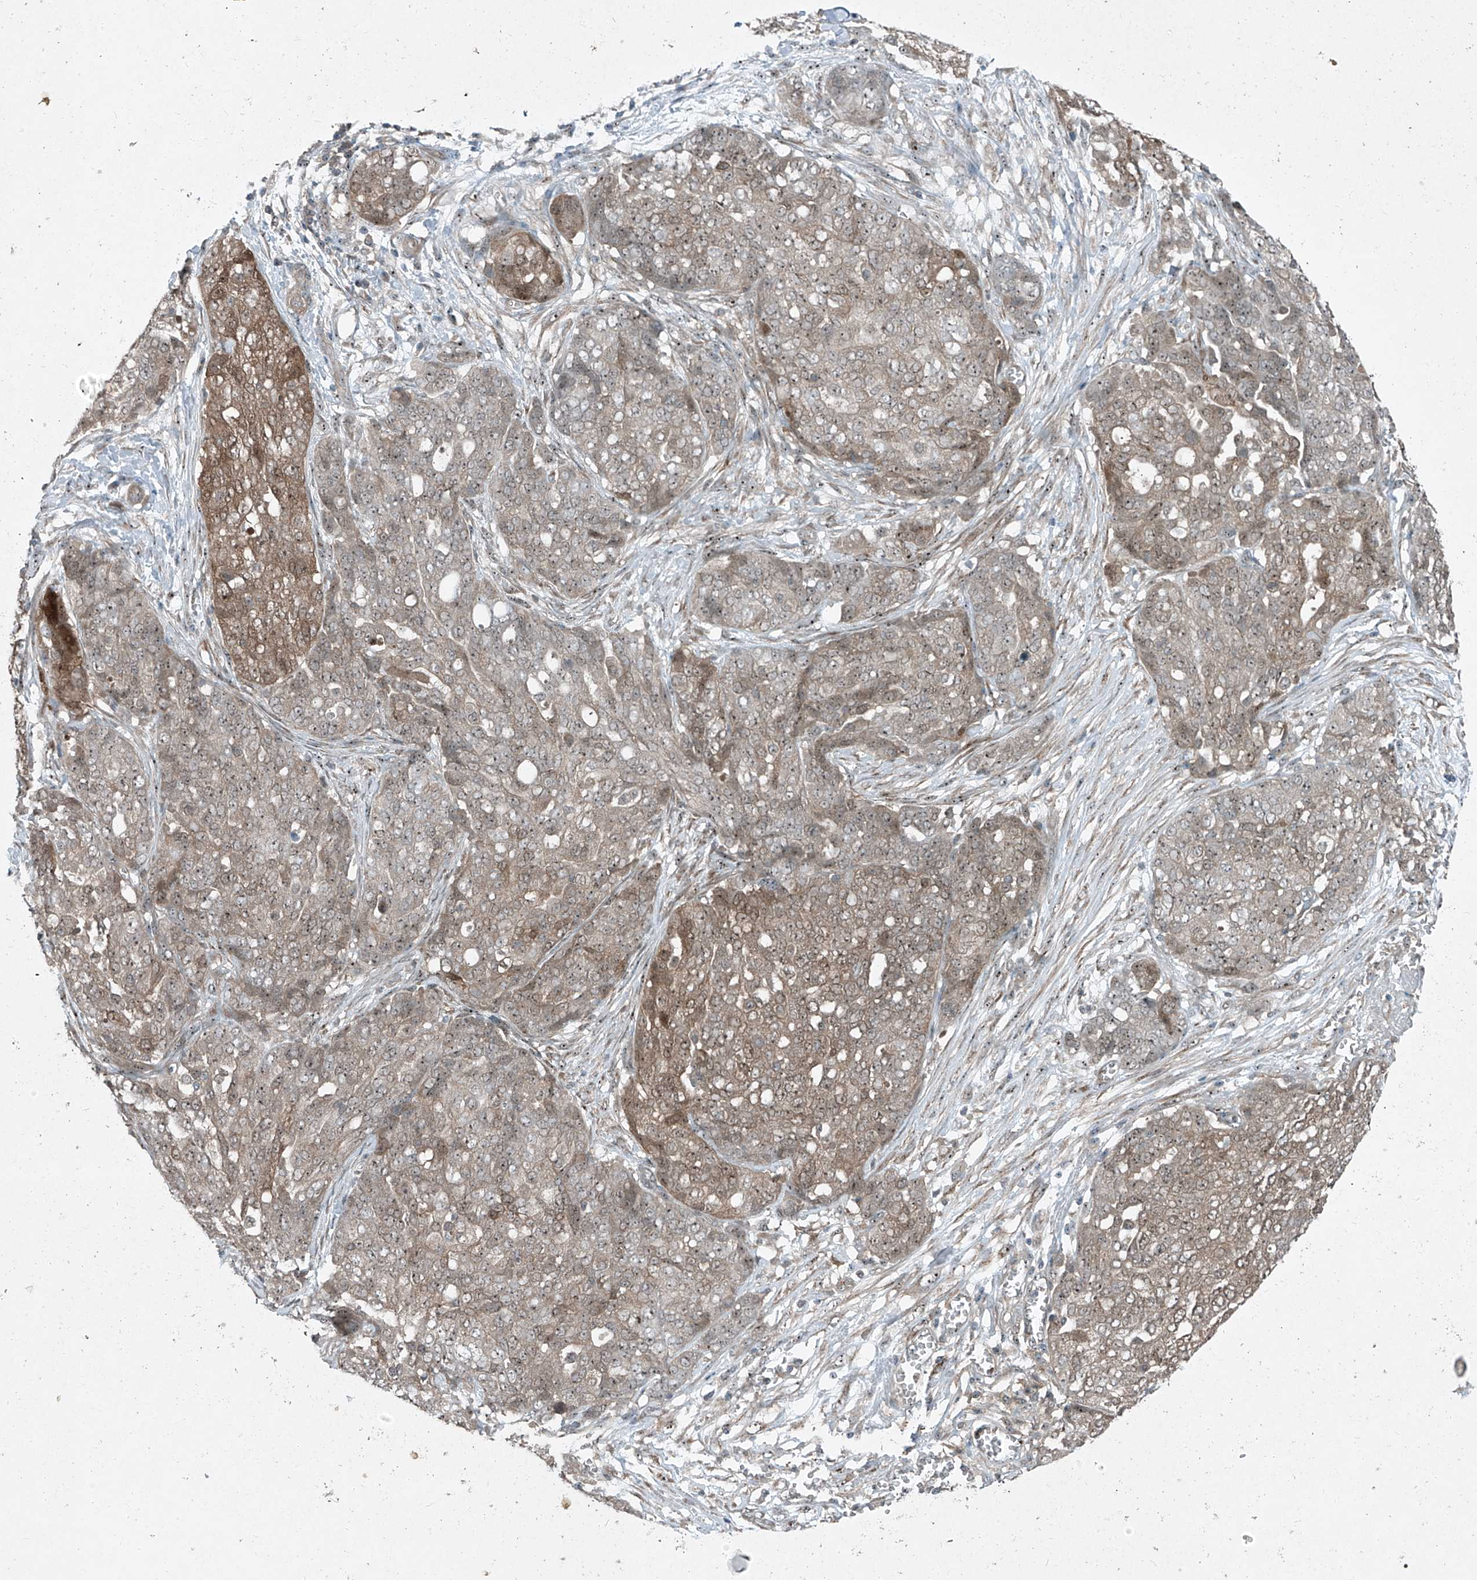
{"staining": {"intensity": "moderate", "quantity": "25%-75%", "location": "cytoplasmic/membranous,nuclear"}, "tissue": "ovarian cancer", "cell_type": "Tumor cells", "image_type": "cancer", "snomed": [{"axis": "morphology", "description": "Cystadenocarcinoma, serous, NOS"}, {"axis": "topography", "description": "Soft tissue"}, {"axis": "topography", "description": "Ovary"}], "caption": "A micrograph of human ovarian cancer stained for a protein shows moderate cytoplasmic/membranous and nuclear brown staining in tumor cells.", "gene": "PPCS", "patient": {"sex": "female", "age": 57}}